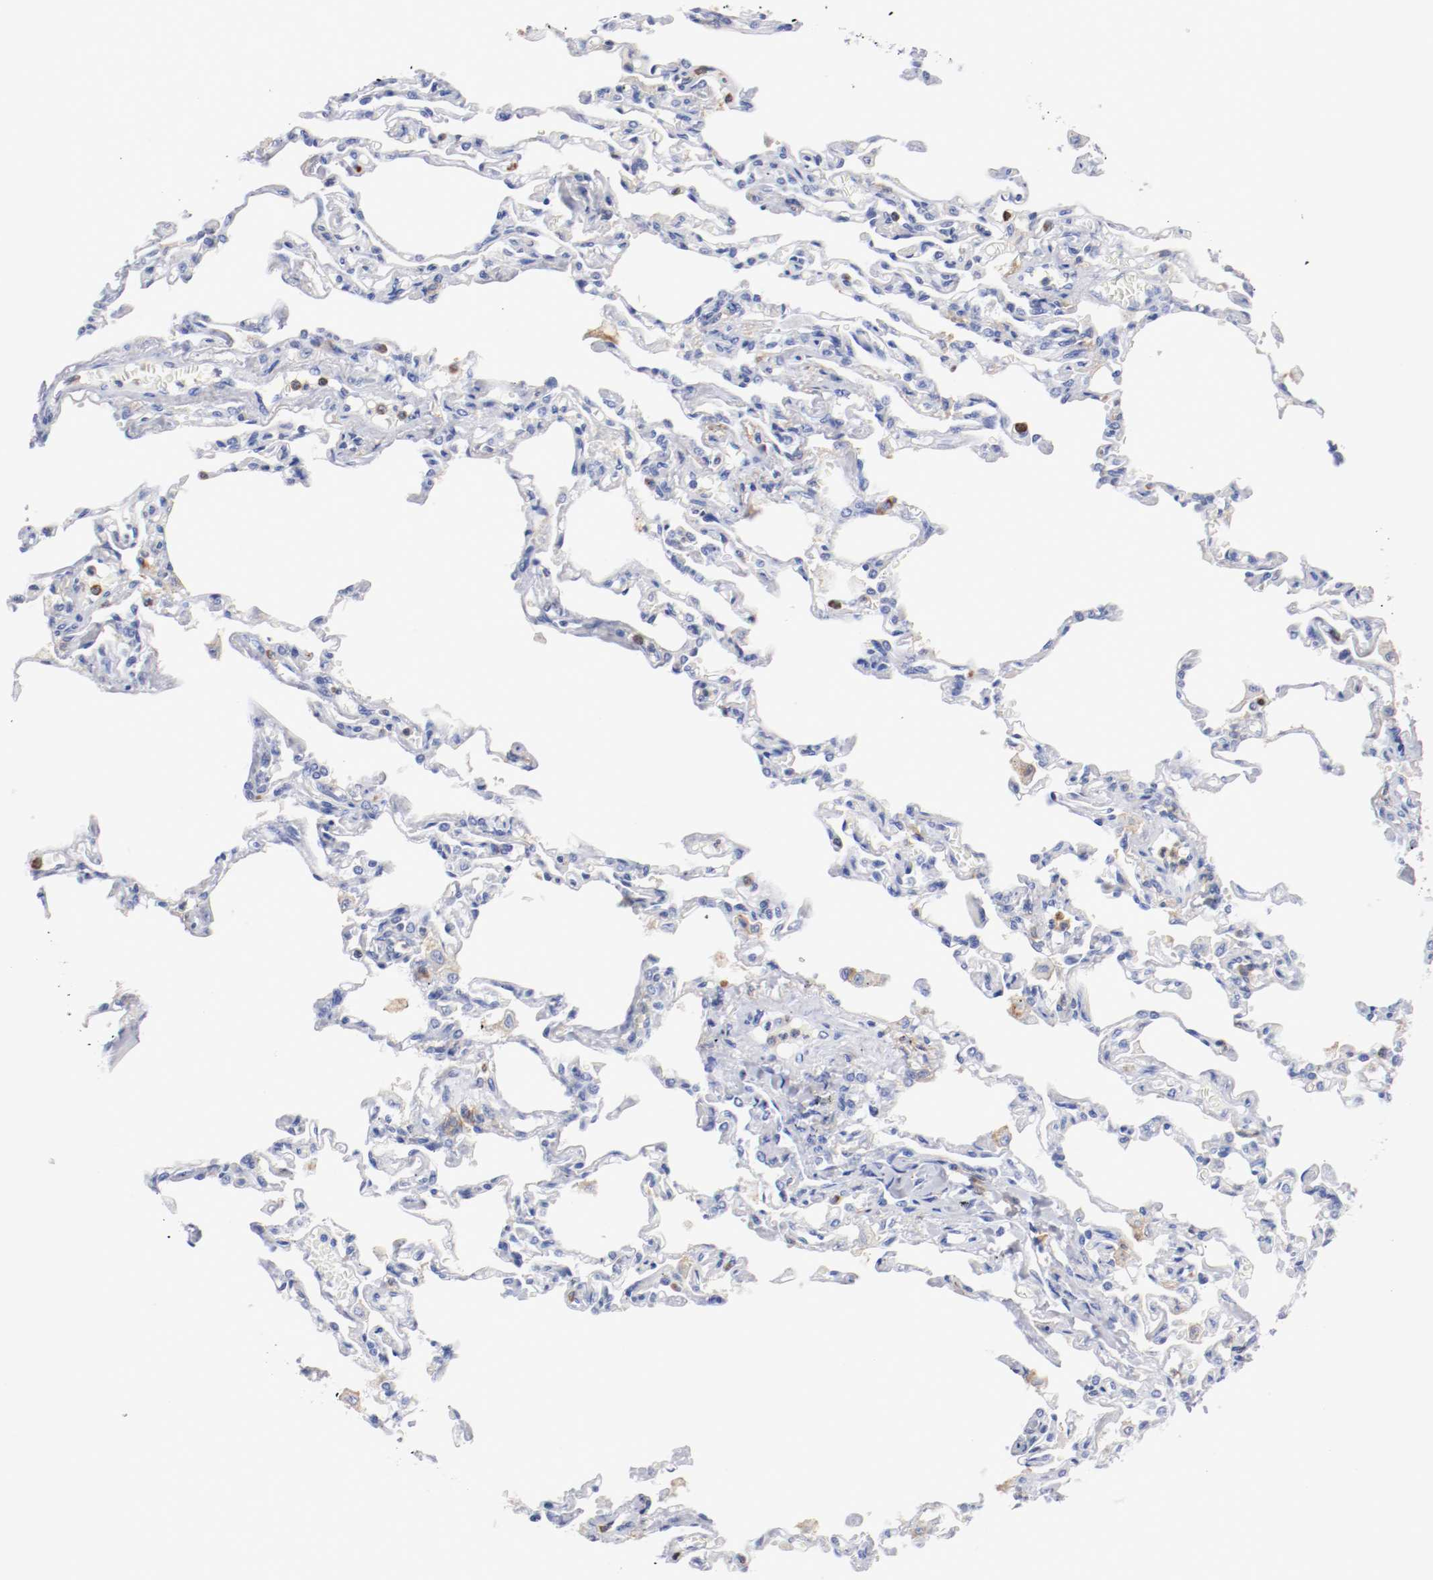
{"staining": {"intensity": "negative", "quantity": "none", "location": "none"}, "tissue": "lung", "cell_type": "Alveolar cells", "image_type": "normal", "snomed": [{"axis": "morphology", "description": "Normal tissue, NOS"}, {"axis": "topography", "description": "Lung"}], "caption": "IHC image of benign human lung stained for a protein (brown), which shows no staining in alveolar cells. Nuclei are stained in blue.", "gene": "ITGAX", "patient": {"sex": "male", "age": 21}}